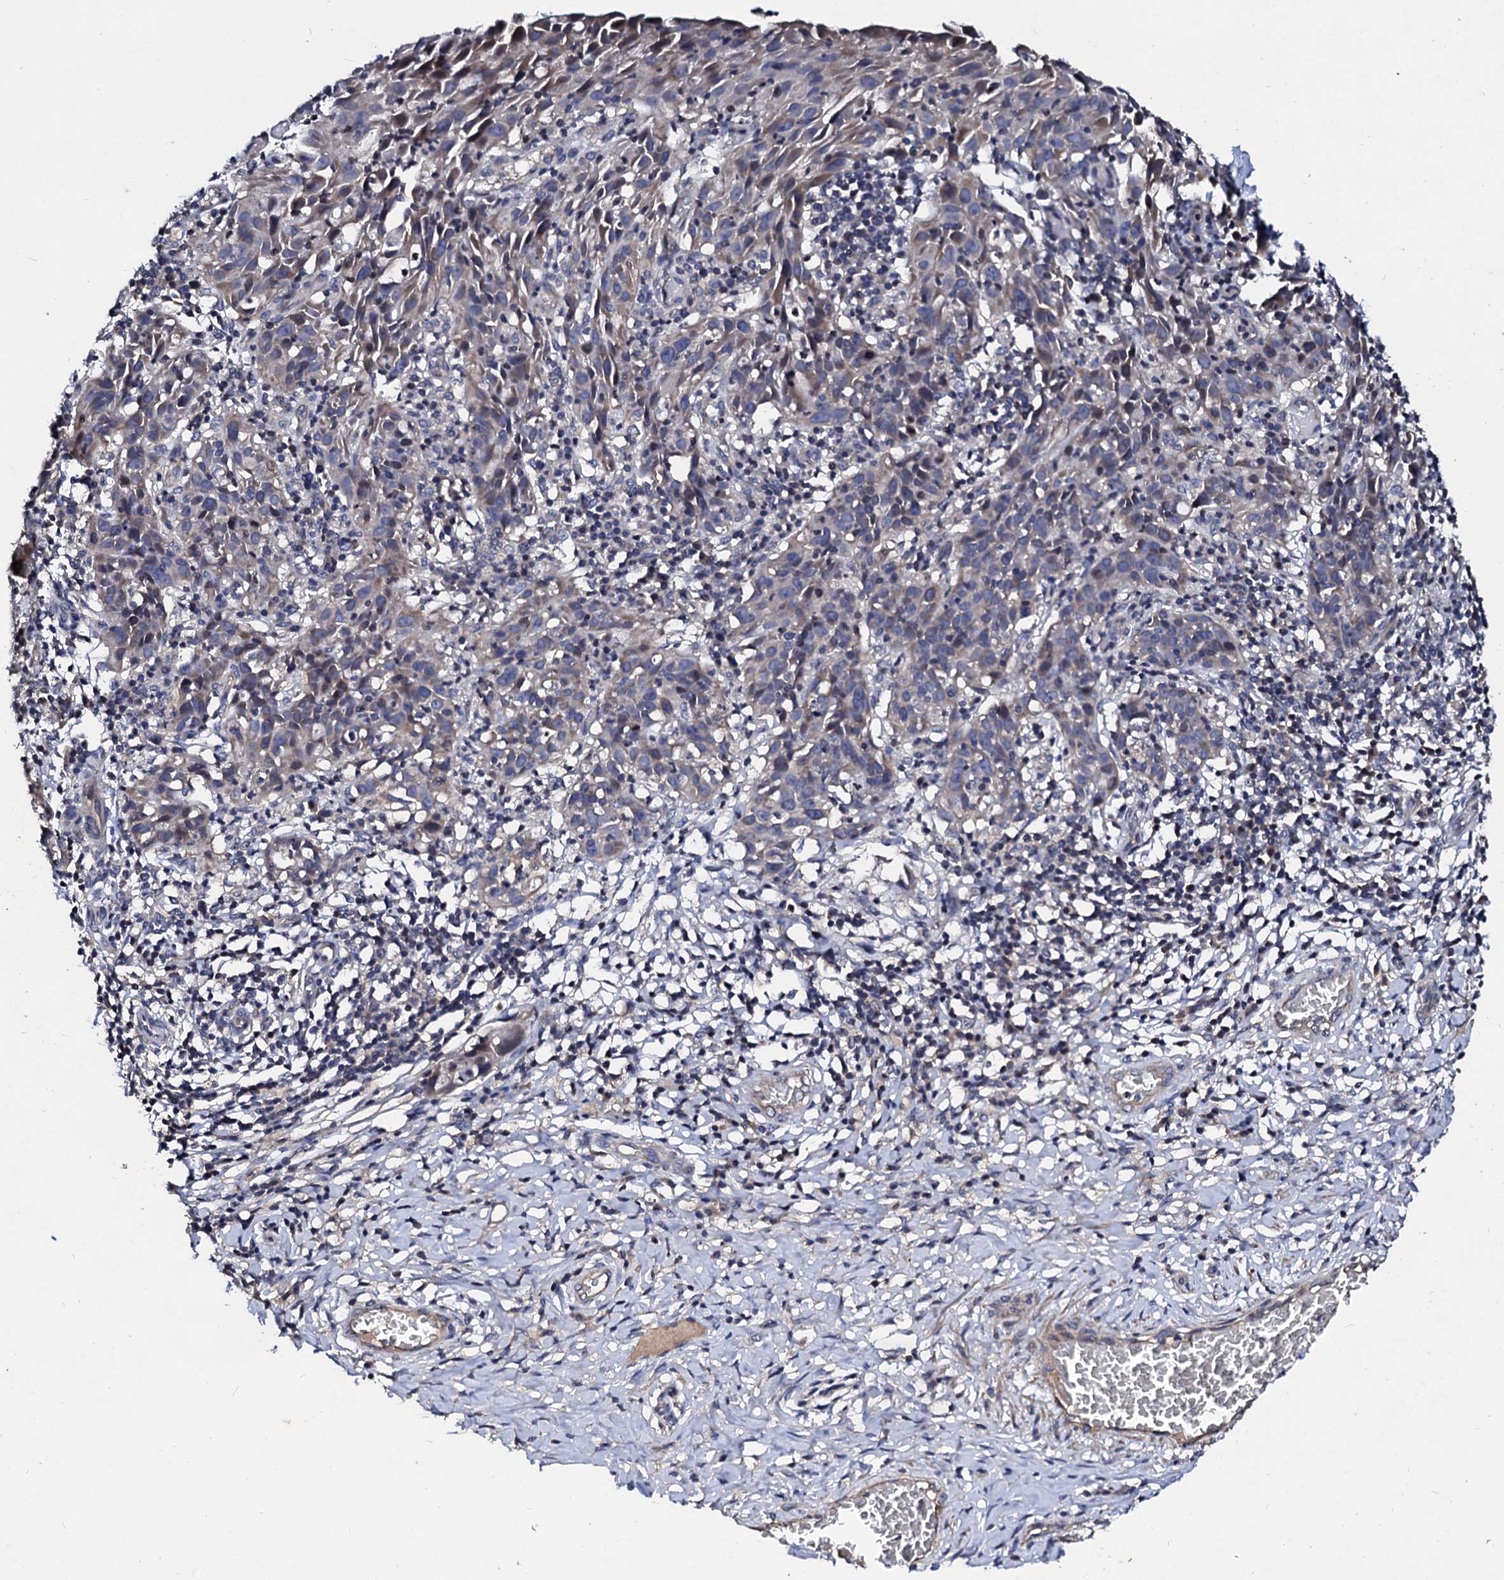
{"staining": {"intensity": "negative", "quantity": "none", "location": "none"}, "tissue": "cervical cancer", "cell_type": "Tumor cells", "image_type": "cancer", "snomed": [{"axis": "morphology", "description": "Squamous cell carcinoma, NOS"}, {"axis": "topography", "description": "Cervix"}], "caption": "Tumor cells show no significant protein positivity in squamous cell carcinoma (cervical).", "gene": "FIBIN", "patient": {"sex": "female", "age": 50}}